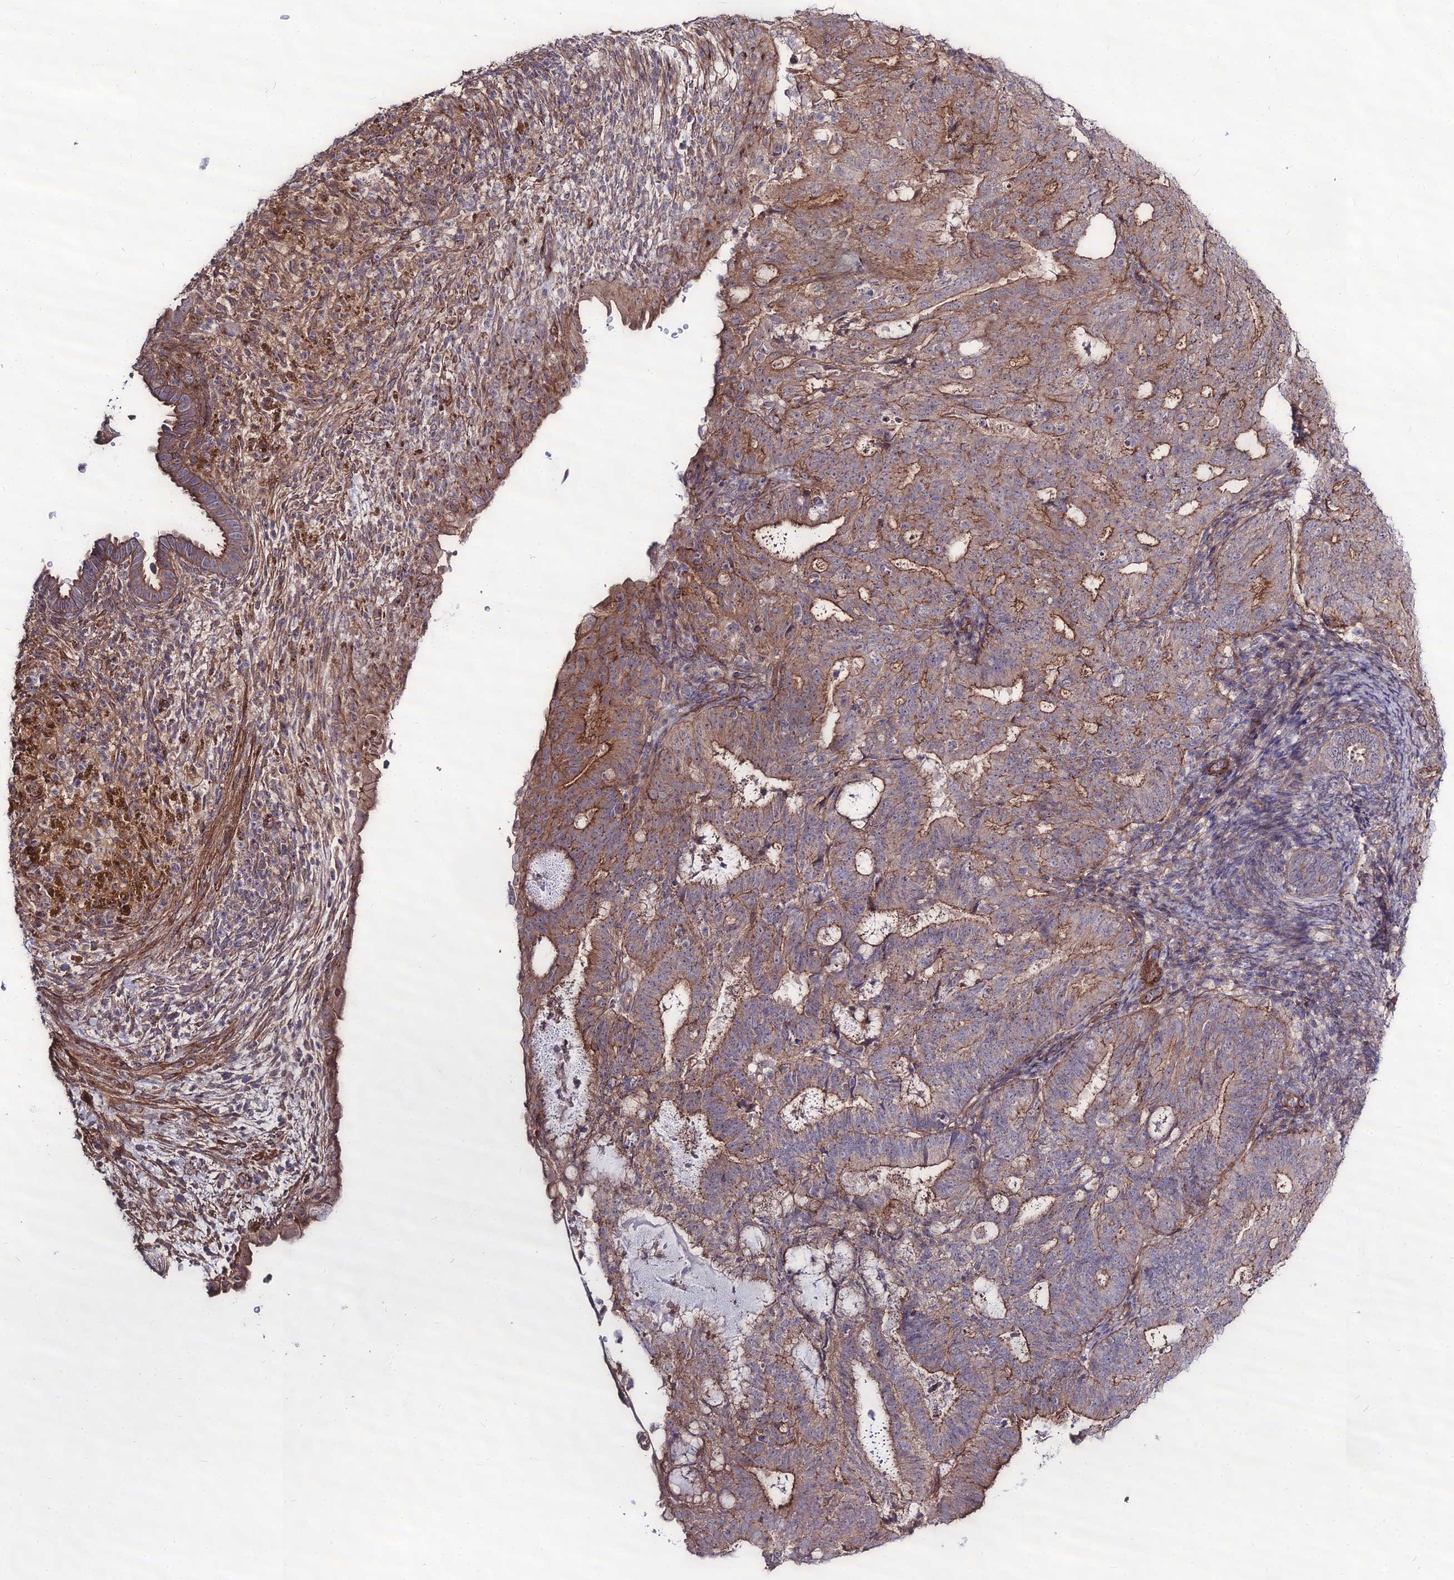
{"staining": {"intensity": "moderate", "quantity": ">75%", "location": "cytoplasmic/membranous"}, "tissue": "endometrial cancer", "cell_type": "Tumor cells", "image_type": "cancer", "snomed": [{"axis": "morphology", "description": "Adenocarcinoma, NOS"}, {"axis": "topography", "description": "Endometrium"}], "caption": "Immunohistochemistry of human adenocarcinoma (endometrial) displays medium levels of moderate cytoplasmic/membranous staining in about >75% of tumor cells.", "gene": "TSPYL2", "patient": {"sex": "female", "age": 70}}